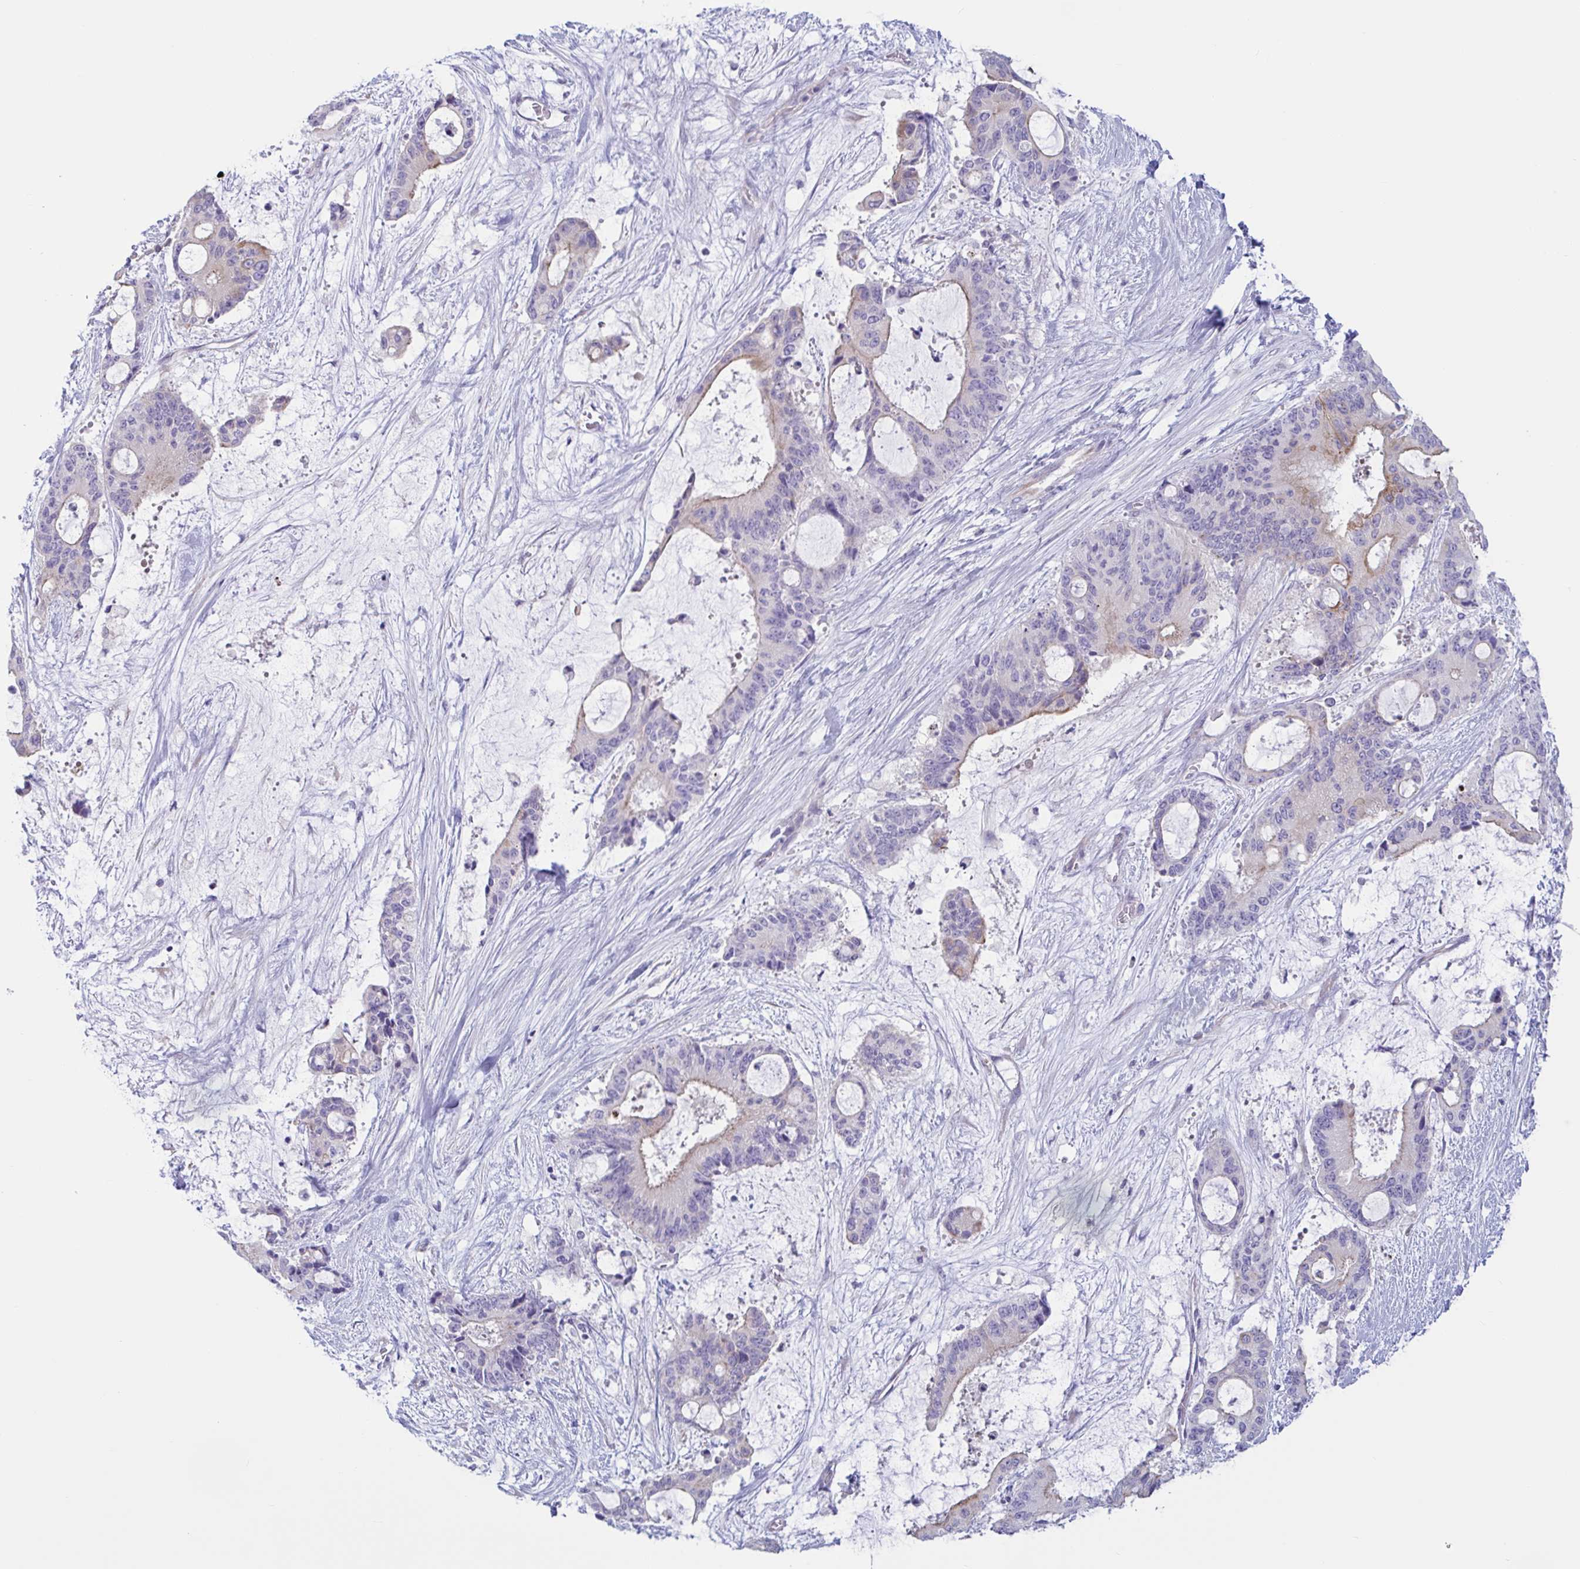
{"staining": {"intensity": "weak", "quantity": "<25%", "location": "cytoplasmic/membranous"}, "tissue": "liver cancer", "cell_type": "Tumor cells", "image_type": "cancer", "snomed": [{"axis": "morphology", "description": "Normal tissue, NOS"}, {"axis": "morphology", "description": "Cholangiocarcinoma"}, {"axis": "topography", "description": "Liver"}, {"axis": "topography", "description": "Peripheral nerve tissue"}], "caption": "A micrograph of liver cholangiocarcinoma stained for a protein displays no brown staining in tumor cells. The staining was performed using DAB (3,3'-diaminobenzidine) to visualize the protein expression in brown, while the nuclei were stained in blue with hematoxylin (Magnification: 20x).", "gene": "TNNI2", "patient": {"sex": "female", "age": 73}}